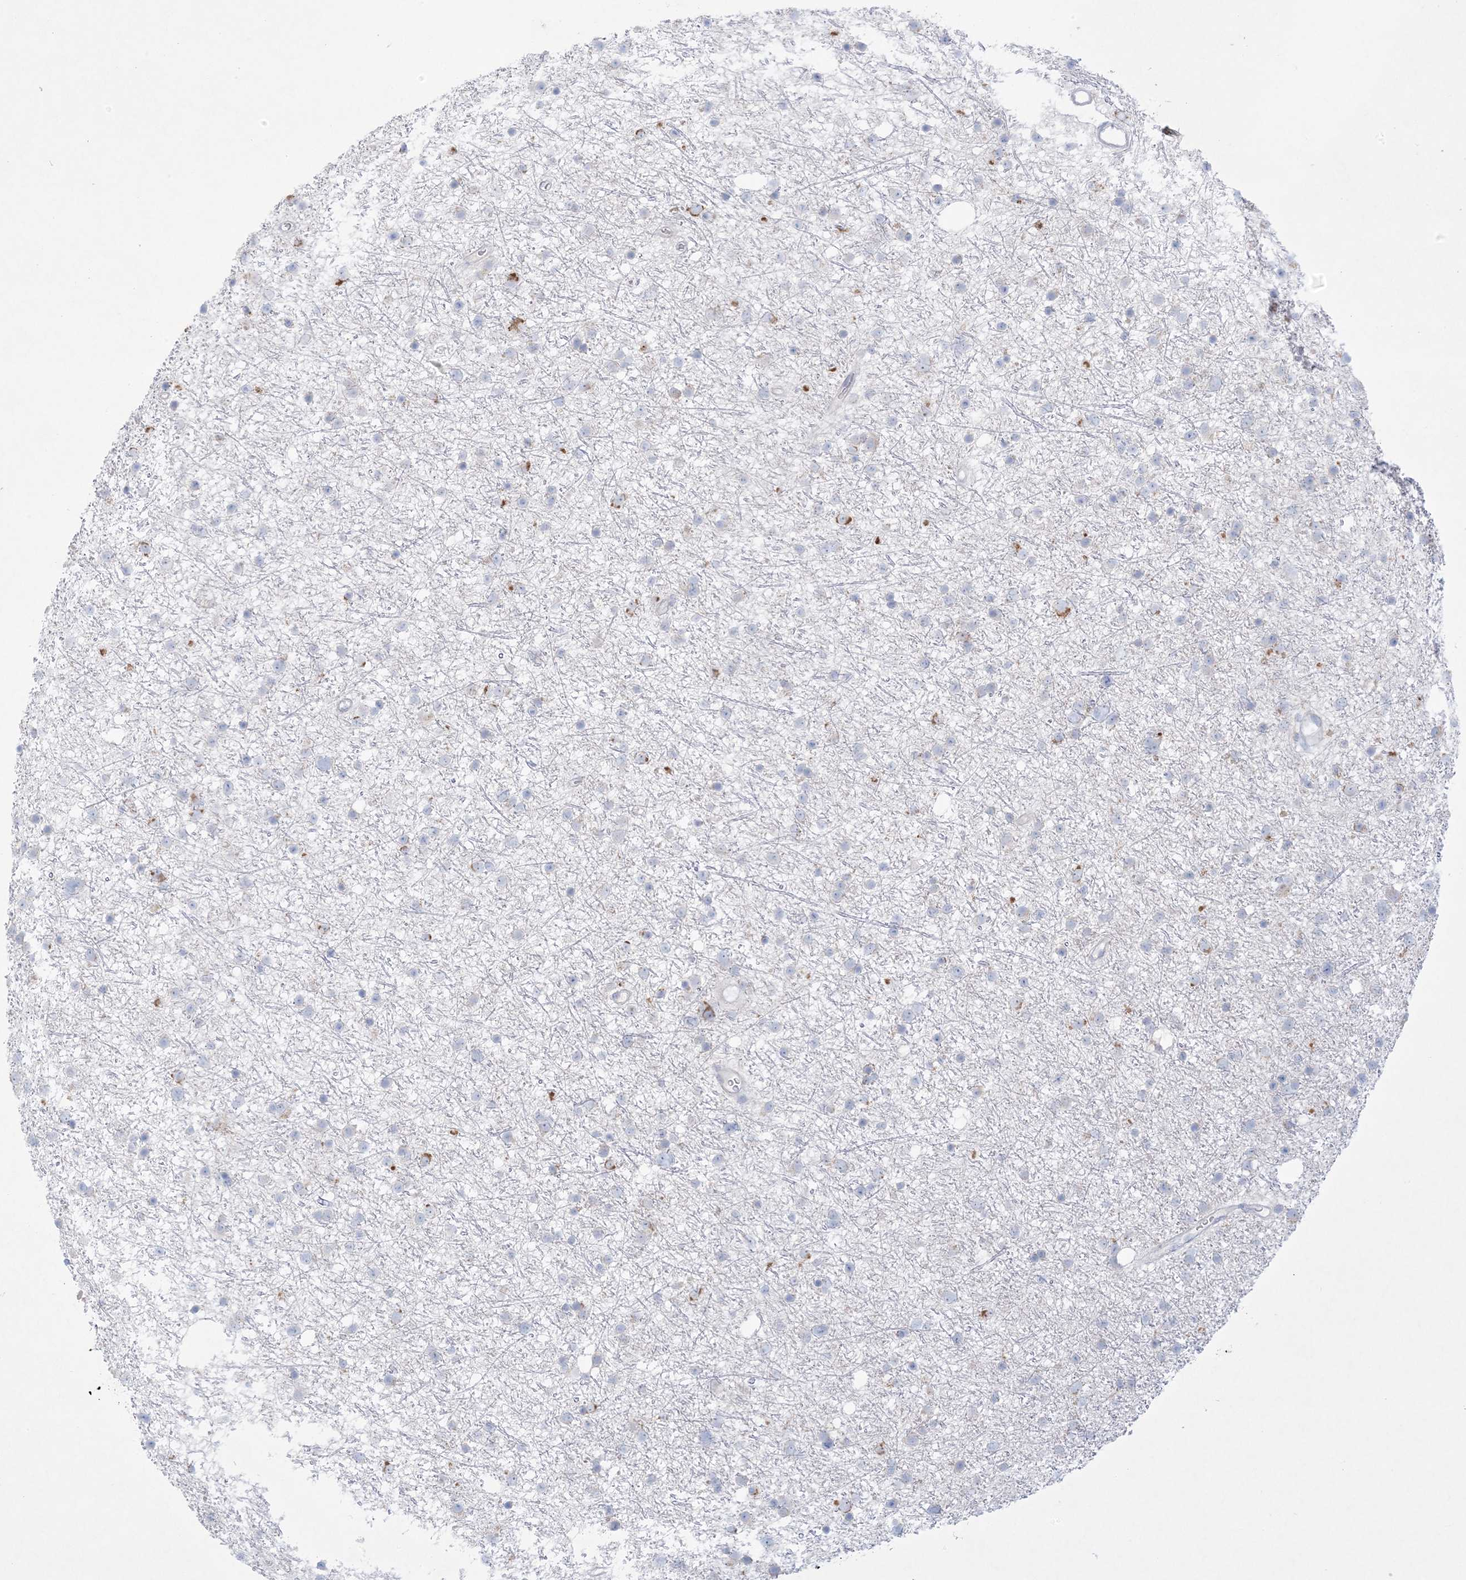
{"staining": {"intensity": "negative", "quantity": "none", "location": "none"}, "tissue": "glioma", "cell_type": "Tumor cells", "image_type": "cancer", "snomed": [{"axis": "morphology", "description": "Glioma, malignant, Low grade"}, {"axis": "topography", "description": "Cerebral cortex"}], "caption": "Tumor cells are negative for protein expression in human malignant low-grade glioma. (IHC, brightfield microscopy, high magnification).", "gene": "KCTD6", "patient": {"sex": "female", "age": 39}}